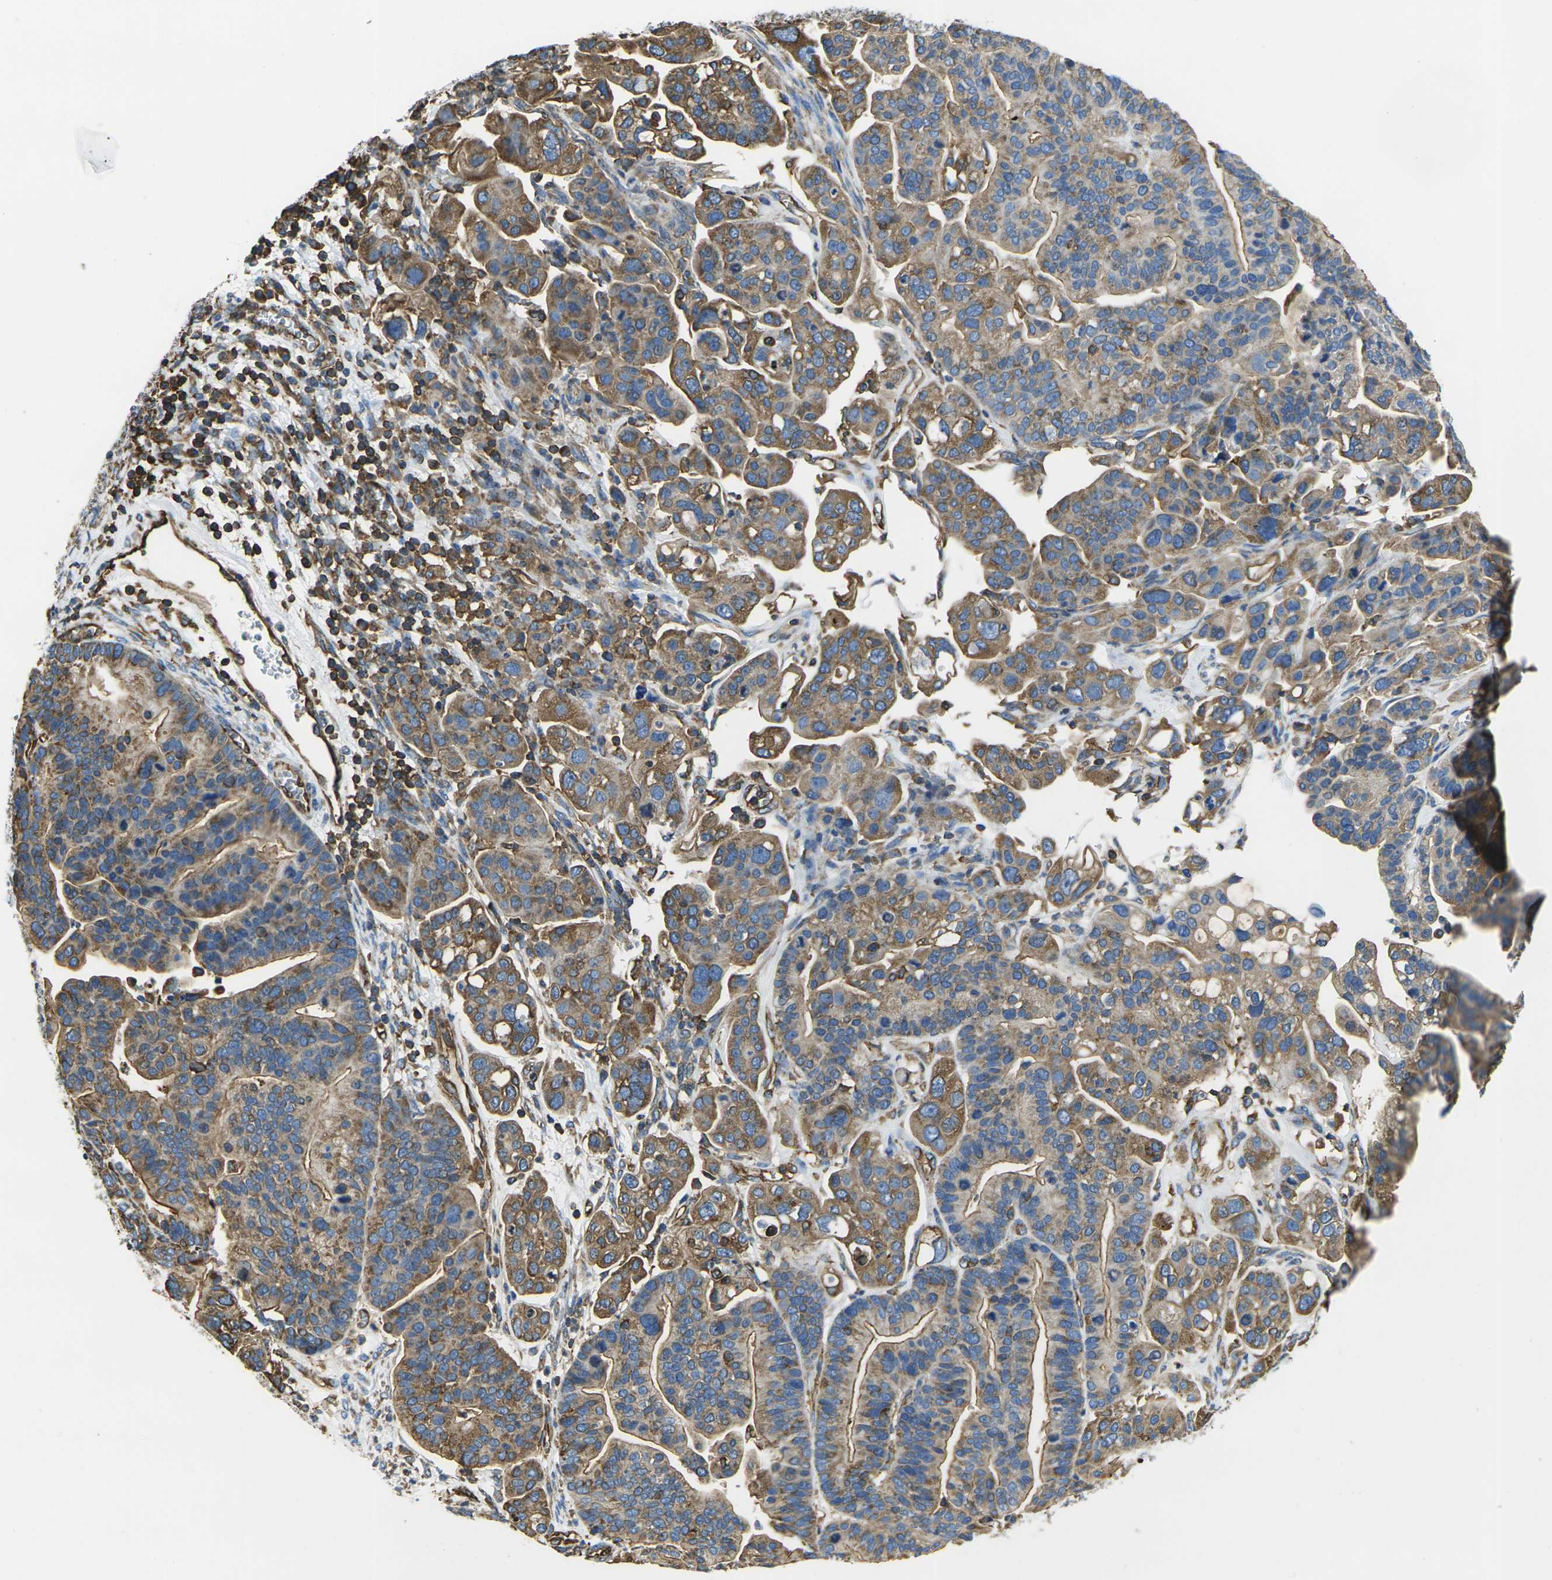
{"staining": {"intensity": "moderate", "quantity": ">75%", "location": "cytoplasmic/membranous"}, "tissue": "ovarian cancer", "cell_type": "Tumor cells", "image_type": "cancer", "snomed": [{"axis": "morphology", "description": "Cystadenocarcinoma, serous, NOS"}, {"axis": "topography", "description": "Ovary"}], "caption": "This is an image of IHC staining of ovarian cancer (serous cystadenocarcinoma), which shows moderate expression in the cytoplasmic/membranous of tumor cells.", "gene": "FAM110D", "patient": {"sex": "female", "age": 56}}